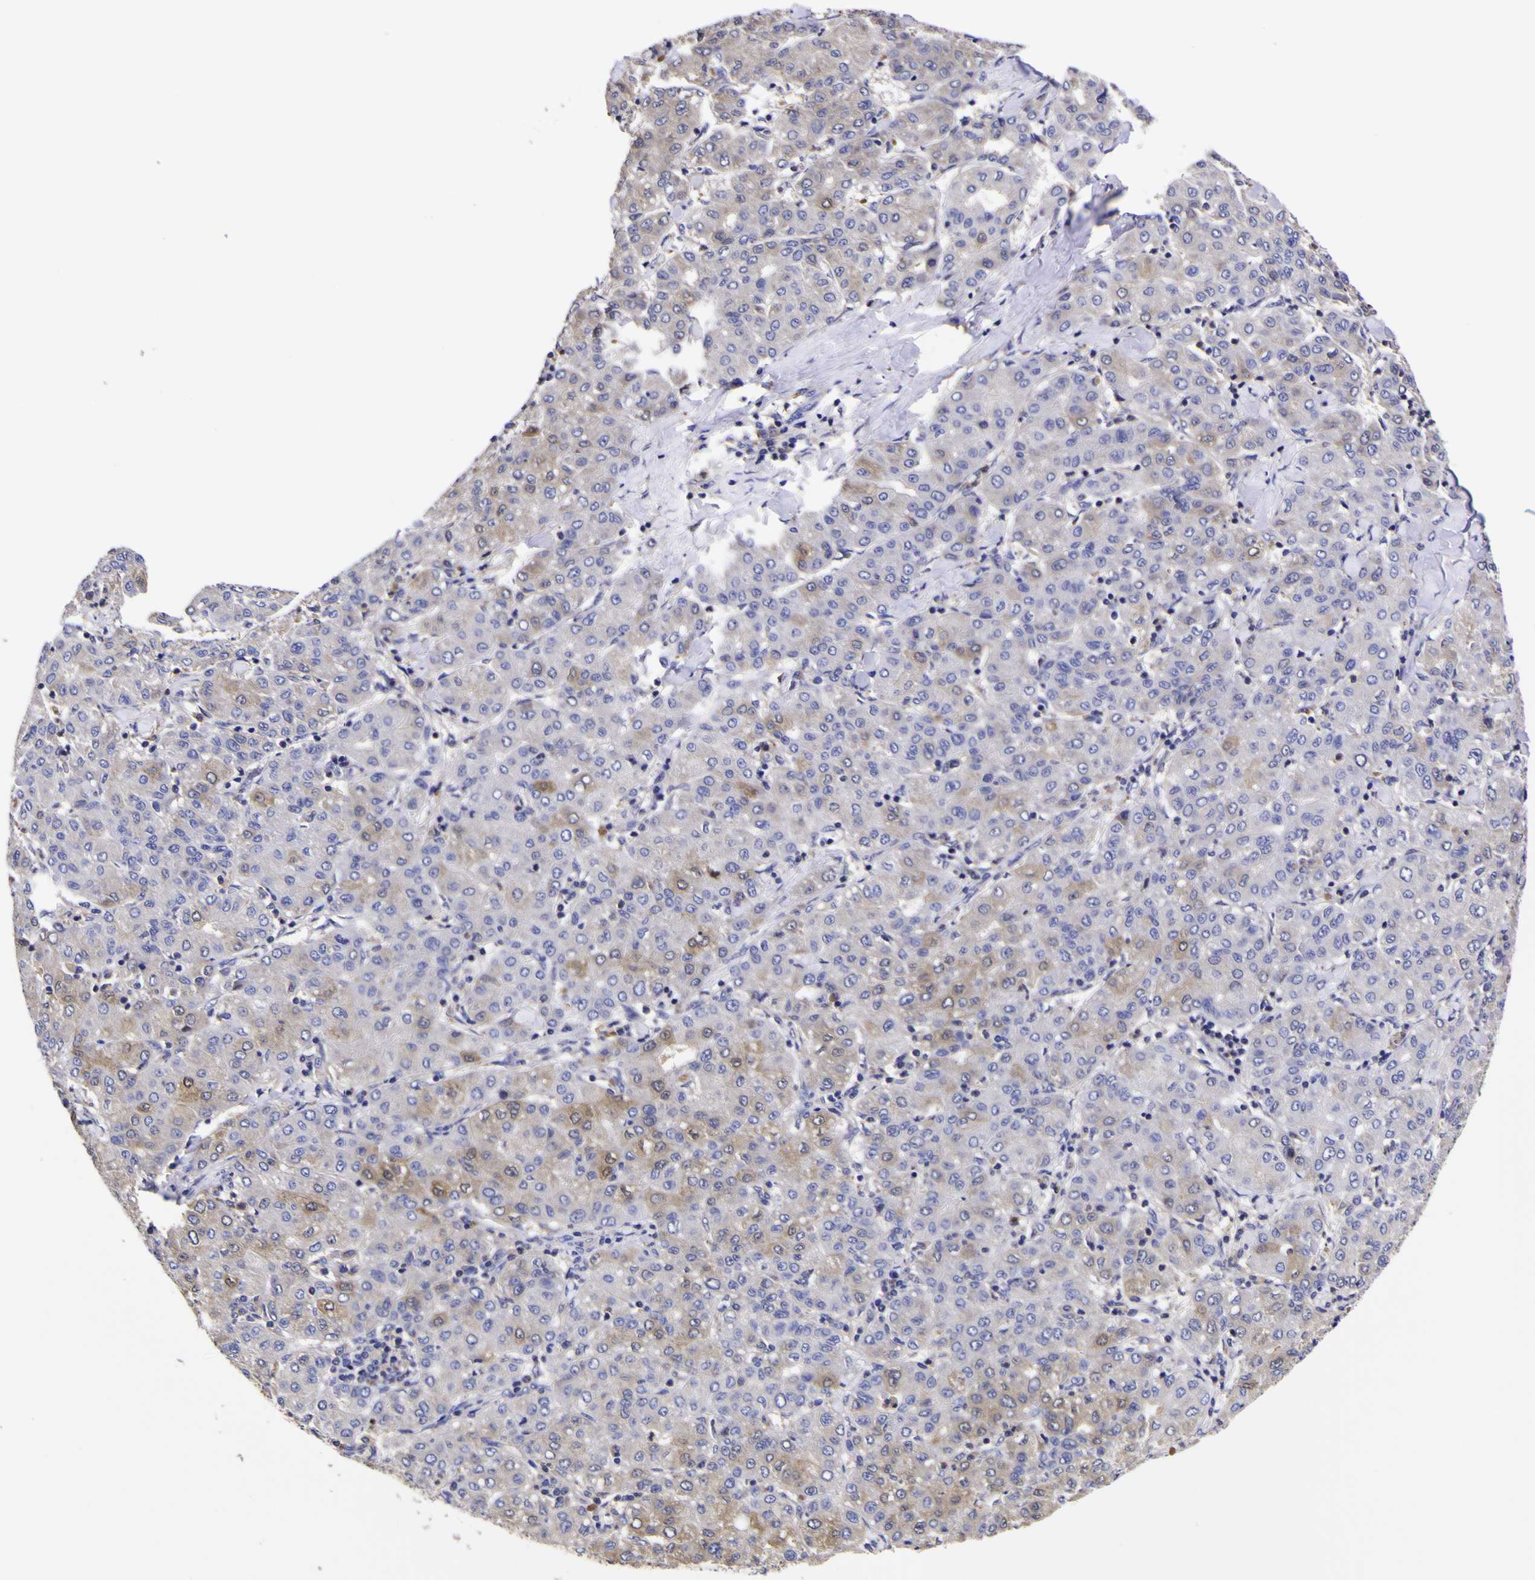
{"staining": {"intensity": "negative", "quantity": "none", "location": "none"}, "tissue": "liver cancer", "cell_type": "Tumor cells", "image_type": "cancer", "snomed": [{"axis": "morphology", "description": "Carcinoma, Hepatocellular, NOS"}, {"axis": "topography", "description": "Liver"}], "caption": "This is an immunohistochemistry (IHC) micrograph of liver hepatocellular carcinoma. There is no positivity in tumor cells.", "gene": "MAPK14", "patient": {"sex": "male", "age": 65}}